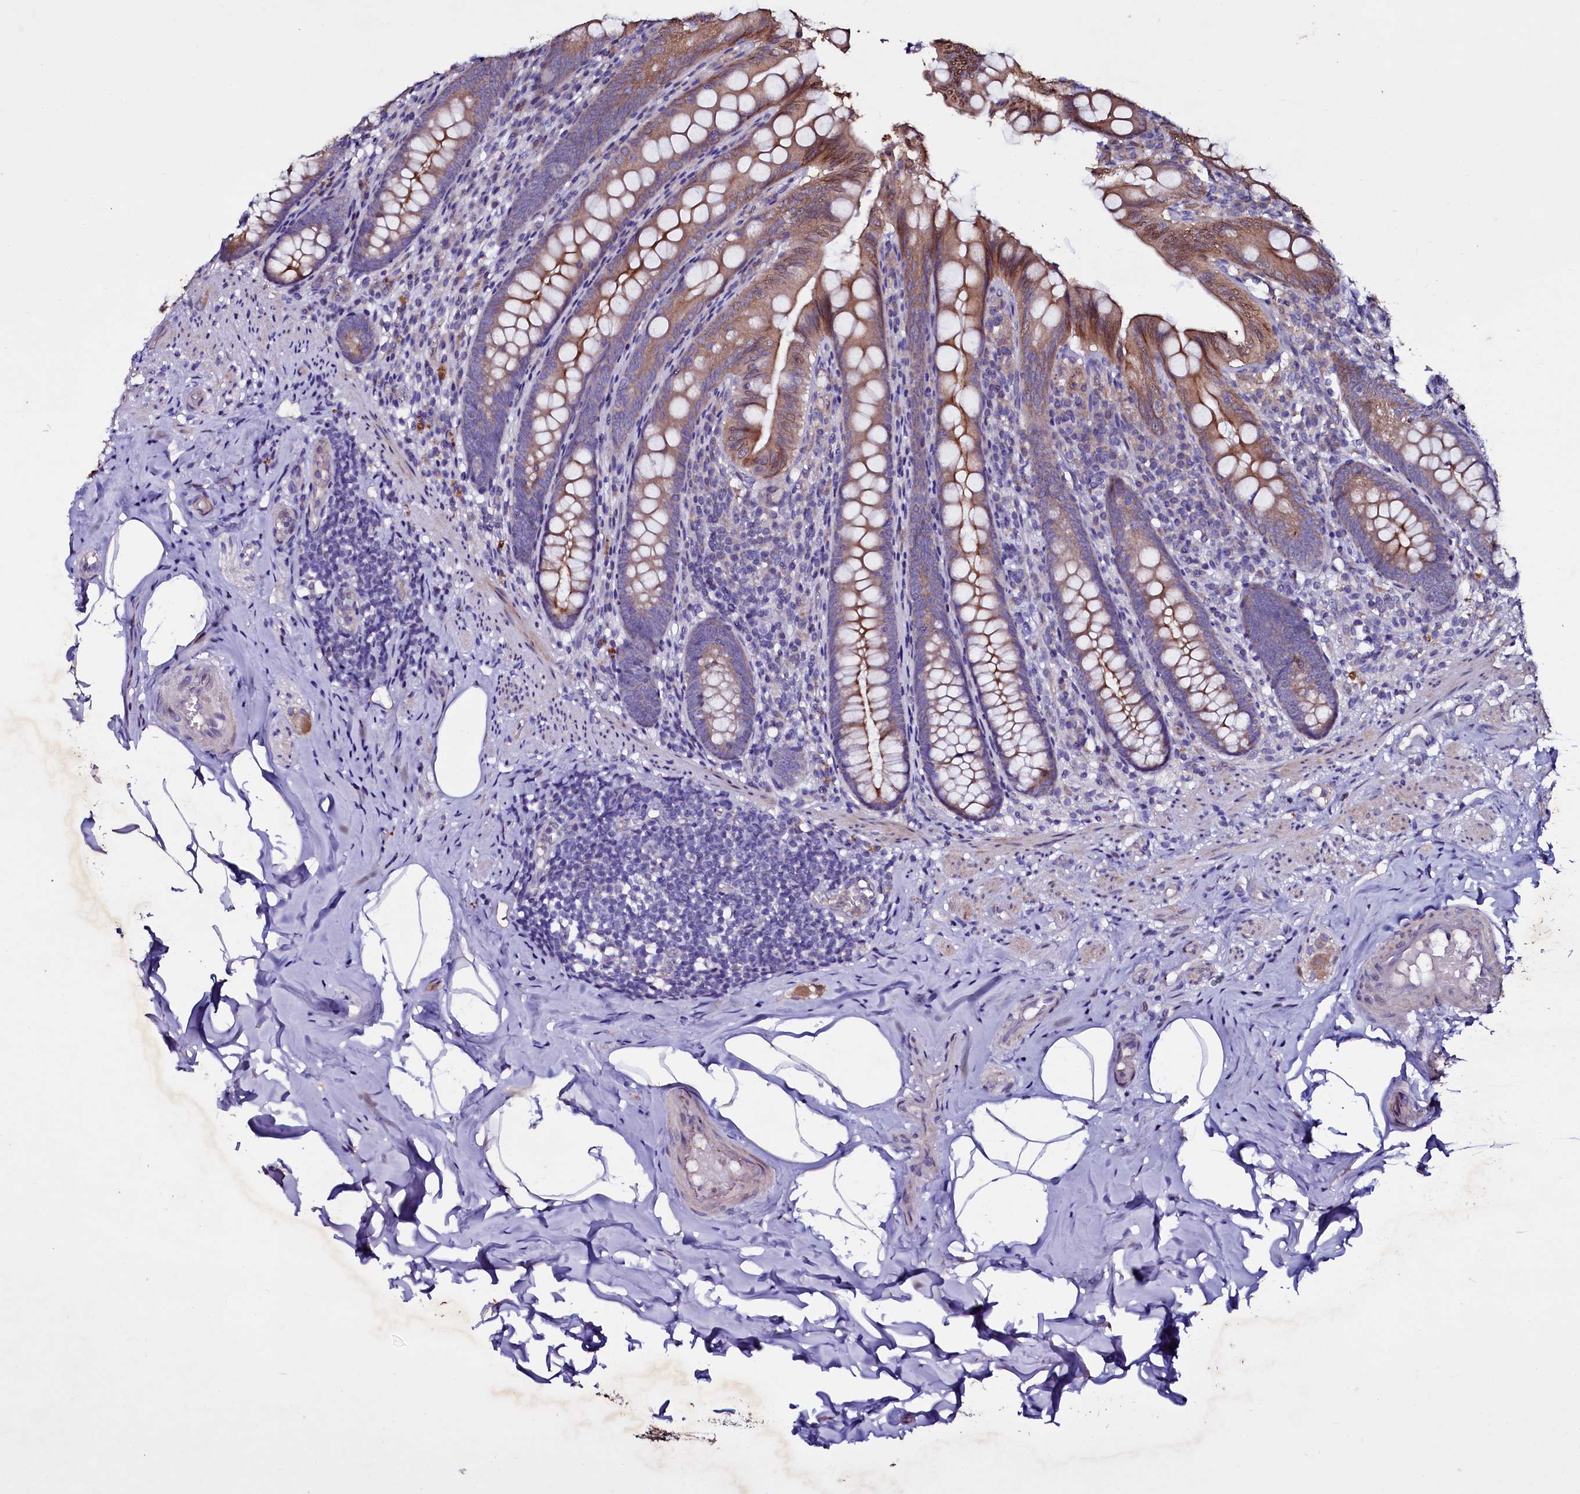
{"staining": {"intensity": "moderate", "quantity": "25%-75%", "location": "cytoplasmic/membranous"}, "tissue": "appendix", "cell_type": "Glandular cells", "image_type": "normal", "snomed": [{"axis": "morphology", "description": "Normal tissue, NOS"}, {"axis": "topography", "description": "Appendix"}], "caption": "Immunohistochemistry (IHC) micrograph of benign human appendix stained for a protein (brown), which demonstrates medium levels of moderate cytoplasmic/membranous expression in approximately 25%-75% of glandular cells.", "gene": "SELENOT", "patient": {"sex": "male", "age": 55}}